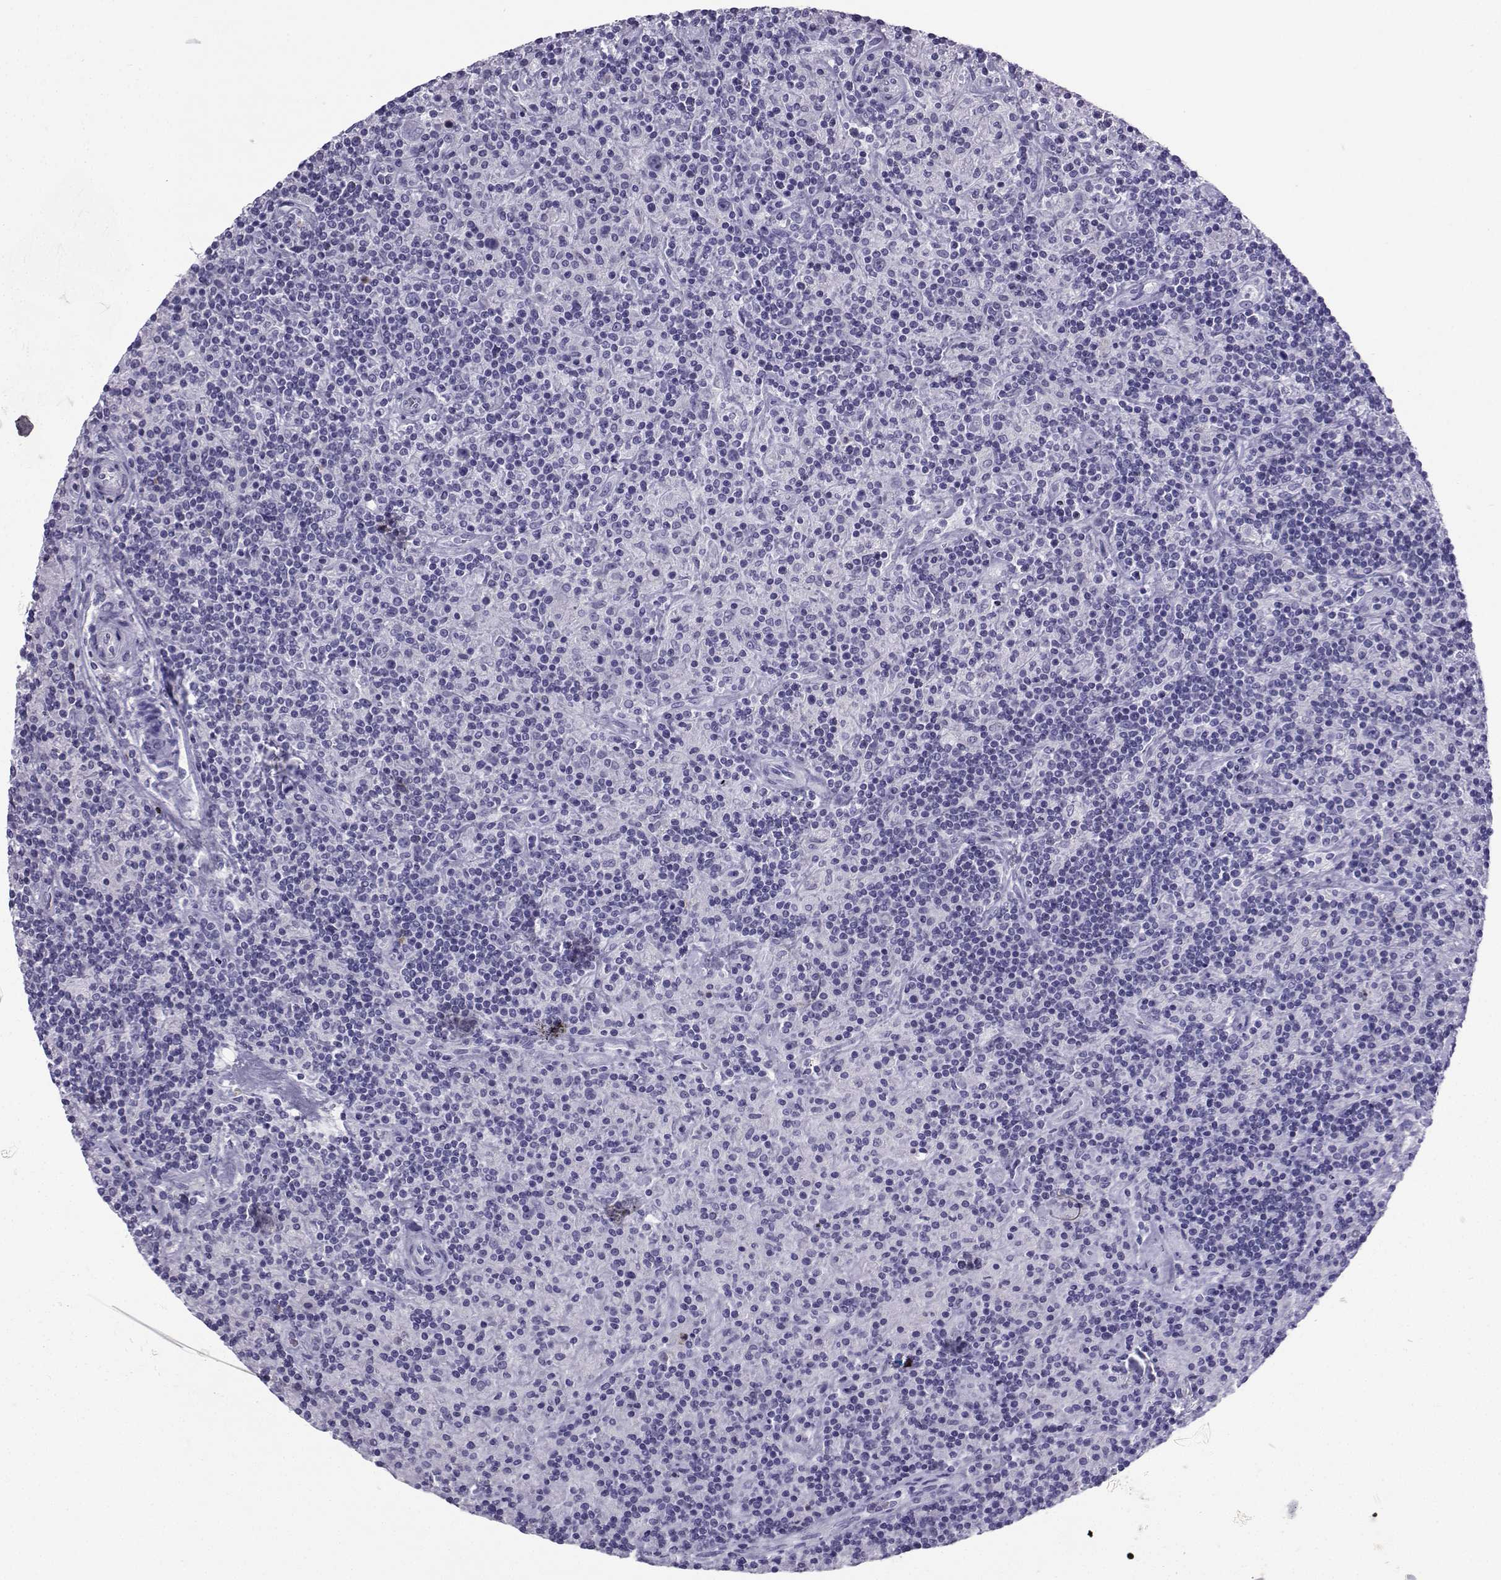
{"staining": {"intensity": "negative", "quantity": "none", "location": "none"}, "tissue": "lymphoma", "cell_type": "Tumor cells", "image_type": "cancer", "snomed": [{"axis": "morphology", "description": "Hodgkin's disease, NOS"}, {"axis": "topography", "description": "Lymph node"}], "caption": "Photomicrograph shows no protein staining in tumor cells of lymphoma tissue. The staining is performed using DAB brown chromogen with nuclei counter-stained in using hematoxylin.", "gene": "SLC18A2", "patient": {"sex": "male", "age": 70}}